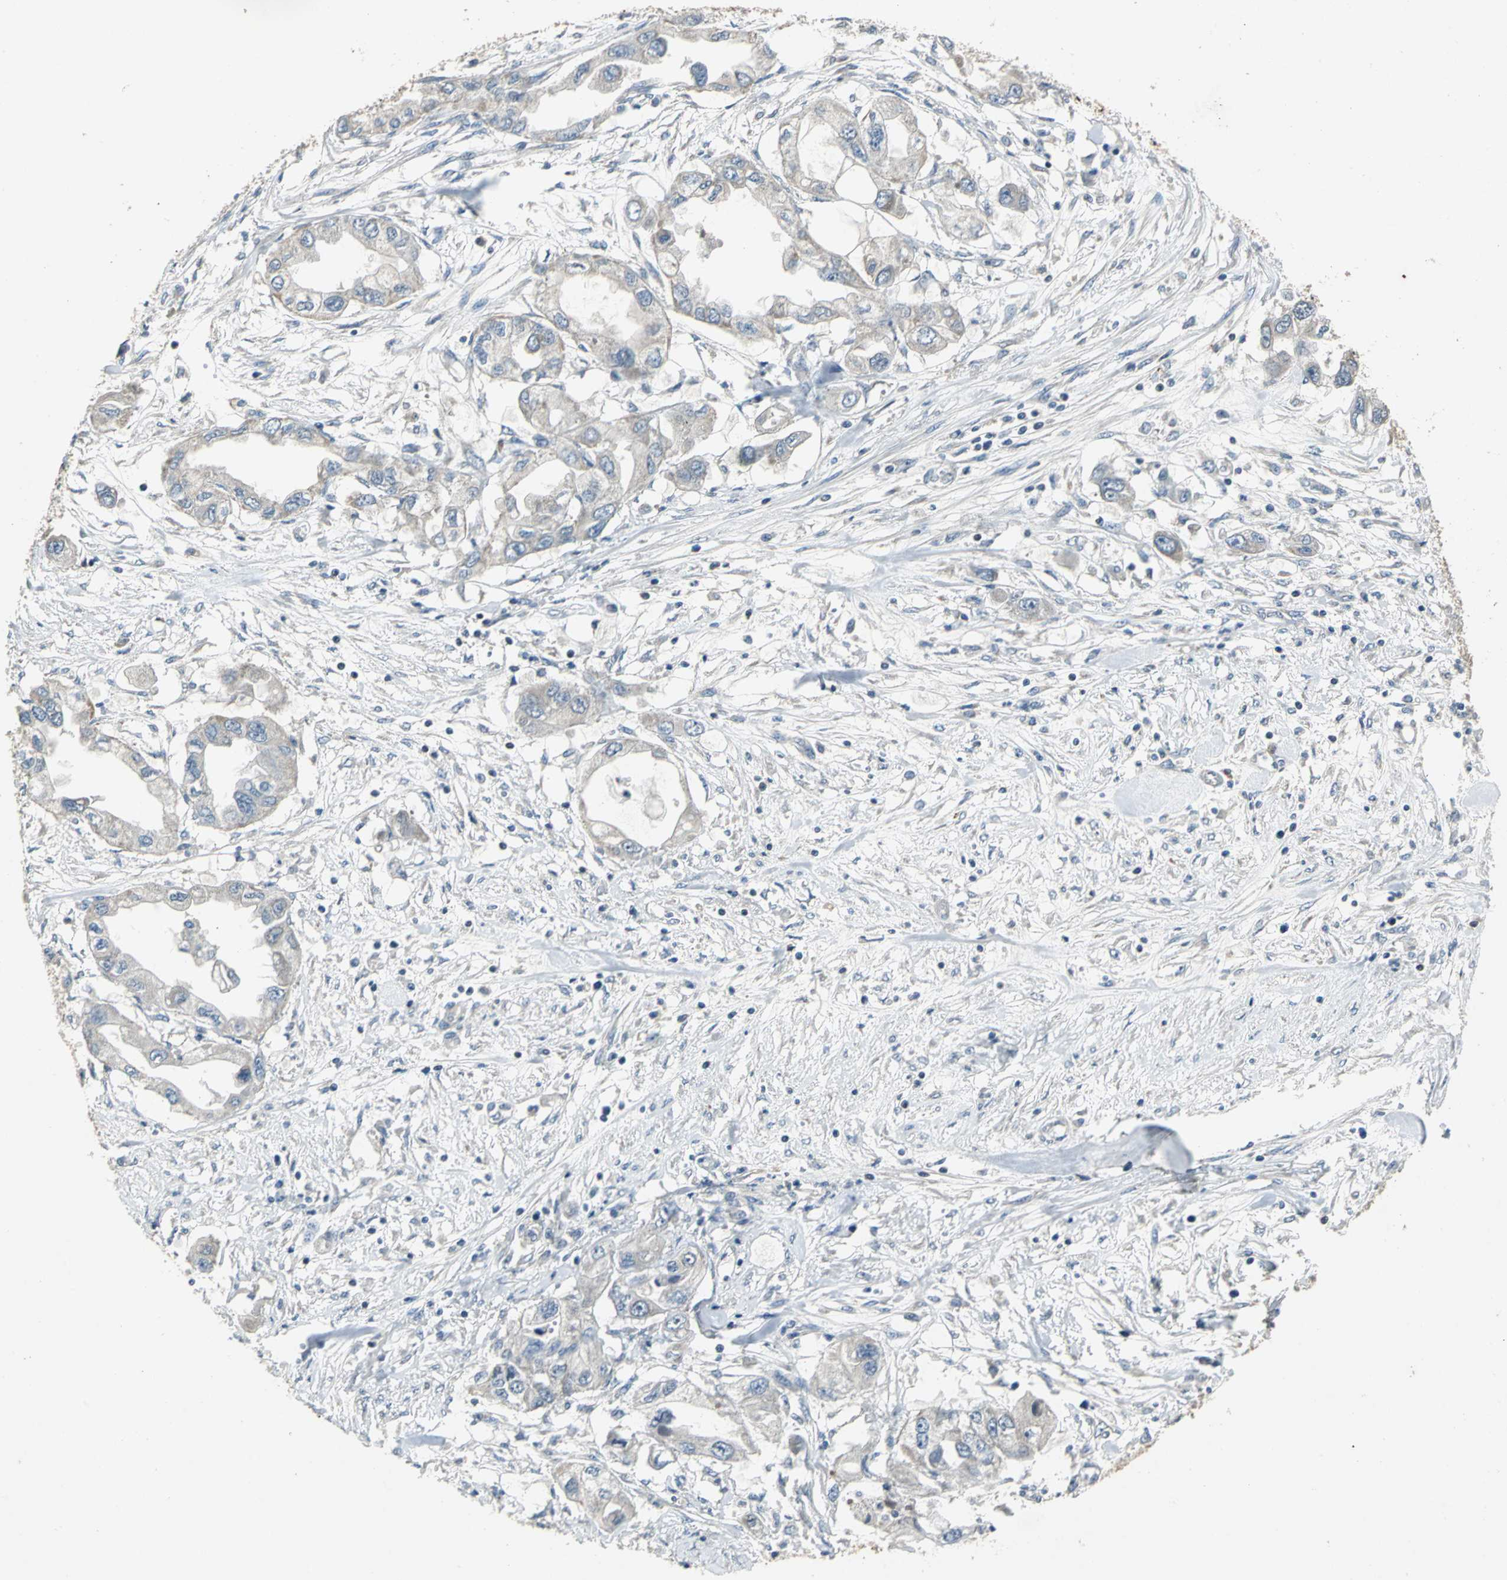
{"staining": {"intensity": "weak", "quantity": "25%-75%", "location": "cytoplasmic/membranous"}, "tissue": "endometrial cancer", "cell_type": "Tumor cells", "image_type": "cancer", "snomed": [{"axis": "morphology", "description": "Adenocarcinoma, NOS"}, {"axis": "topography", "description": "Endometrium"}], "caption": "Tumor cells show weak cytoplasmic/membranous positivity in about 25%-75% of cells in endometrial cancer (adenocarcinoma).", "gene": "JADE3", "patient": {"sex": "female", "age": 67}}